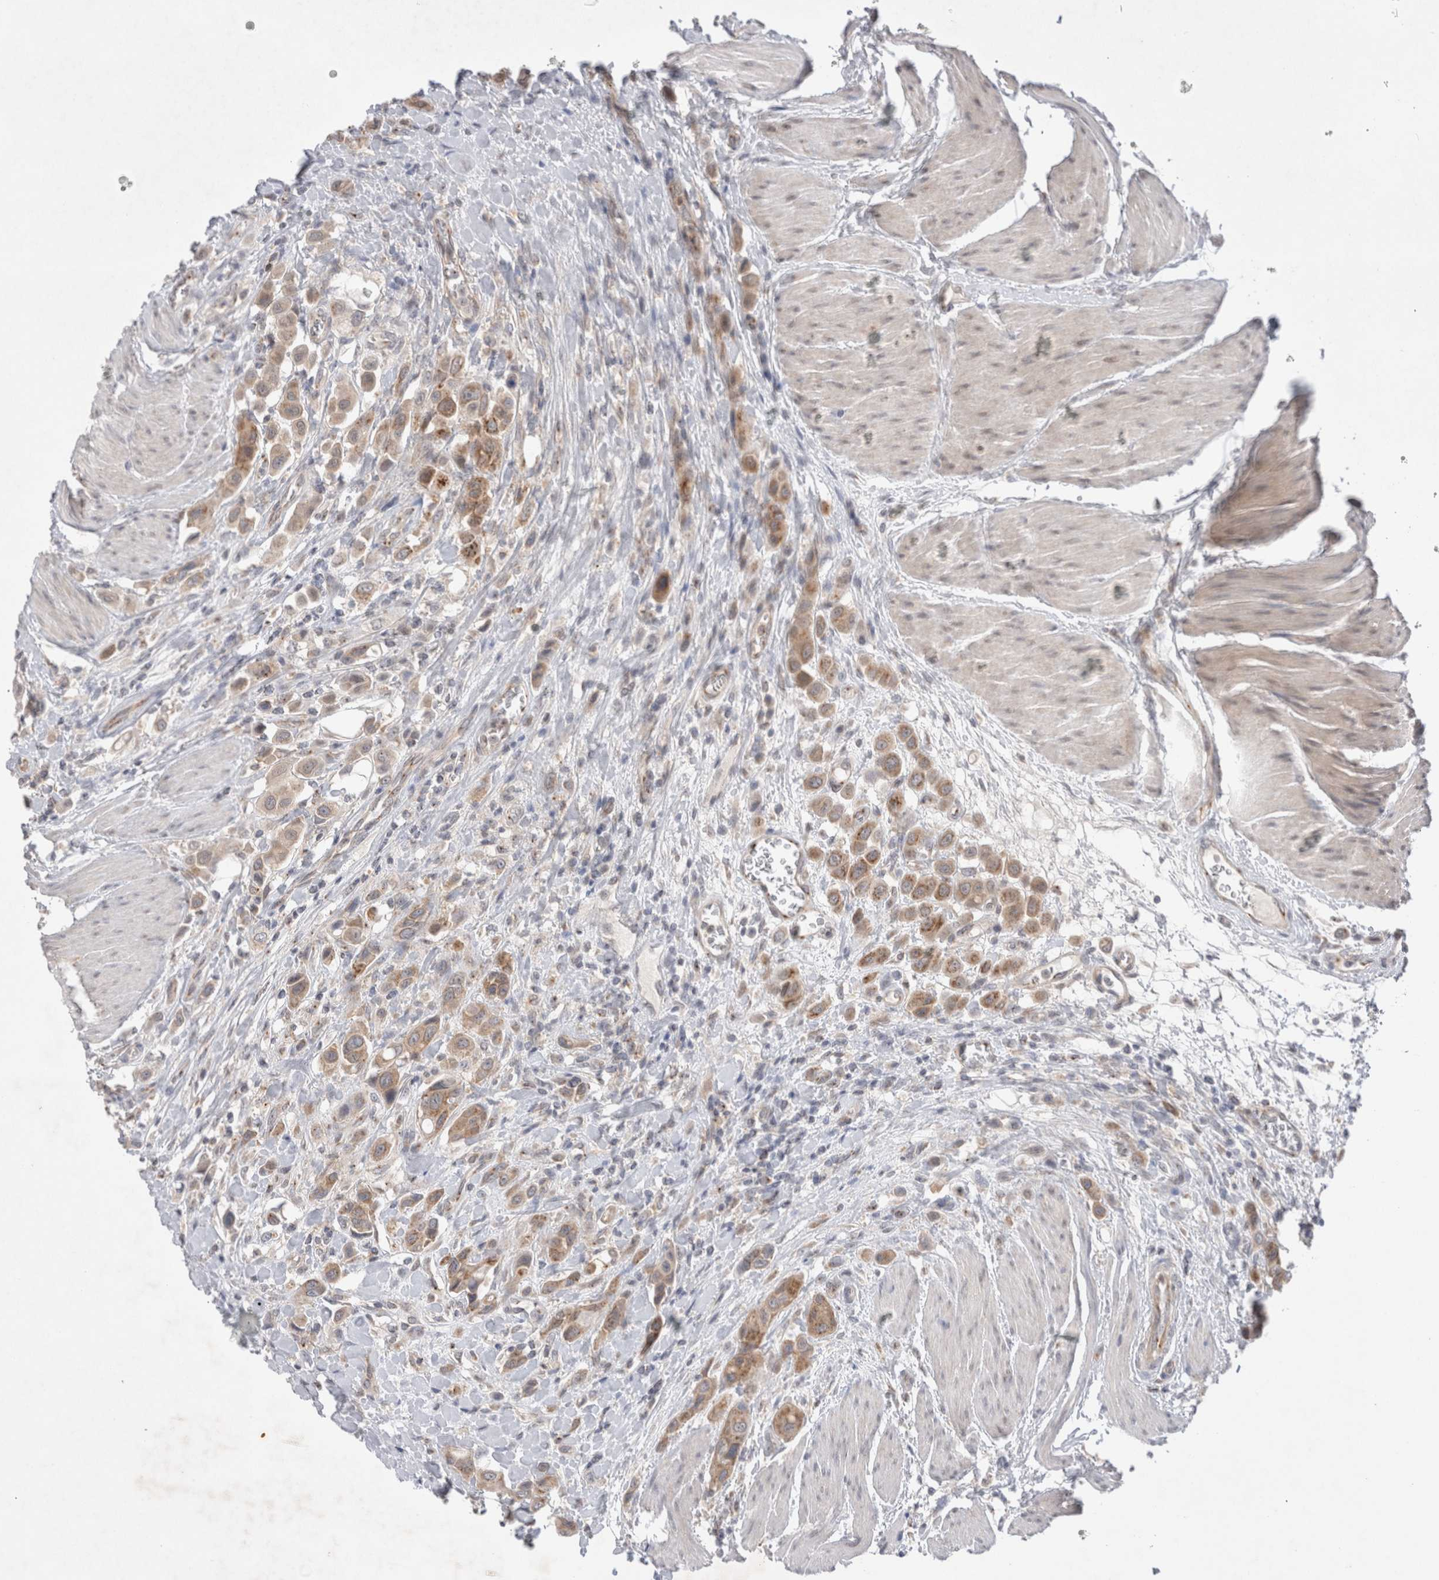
{"staining": {"intensity": "moderate", "quantity": ">75%", "location": "cytoplasmic/membranous"}, "tissue": "urothelial cancer", "cell_type": "Tumor cells", "image_type": "cancer", "snomed": [{"axis": "morphology", "description": "Urothelial carcinoma, High grade"}, {"axis": "topography", "description": "Urinary bladder"}], "caption": "Immunohistochemistry (IHC) (DAB) staining of human high-grade urothelial carcinoma demonstrates moderate cytoplasmic/membranous protein expression in approximately >75% of tumor cells.", "gene": "BICD2", "patient": {"sex": "male", "age": 50}}